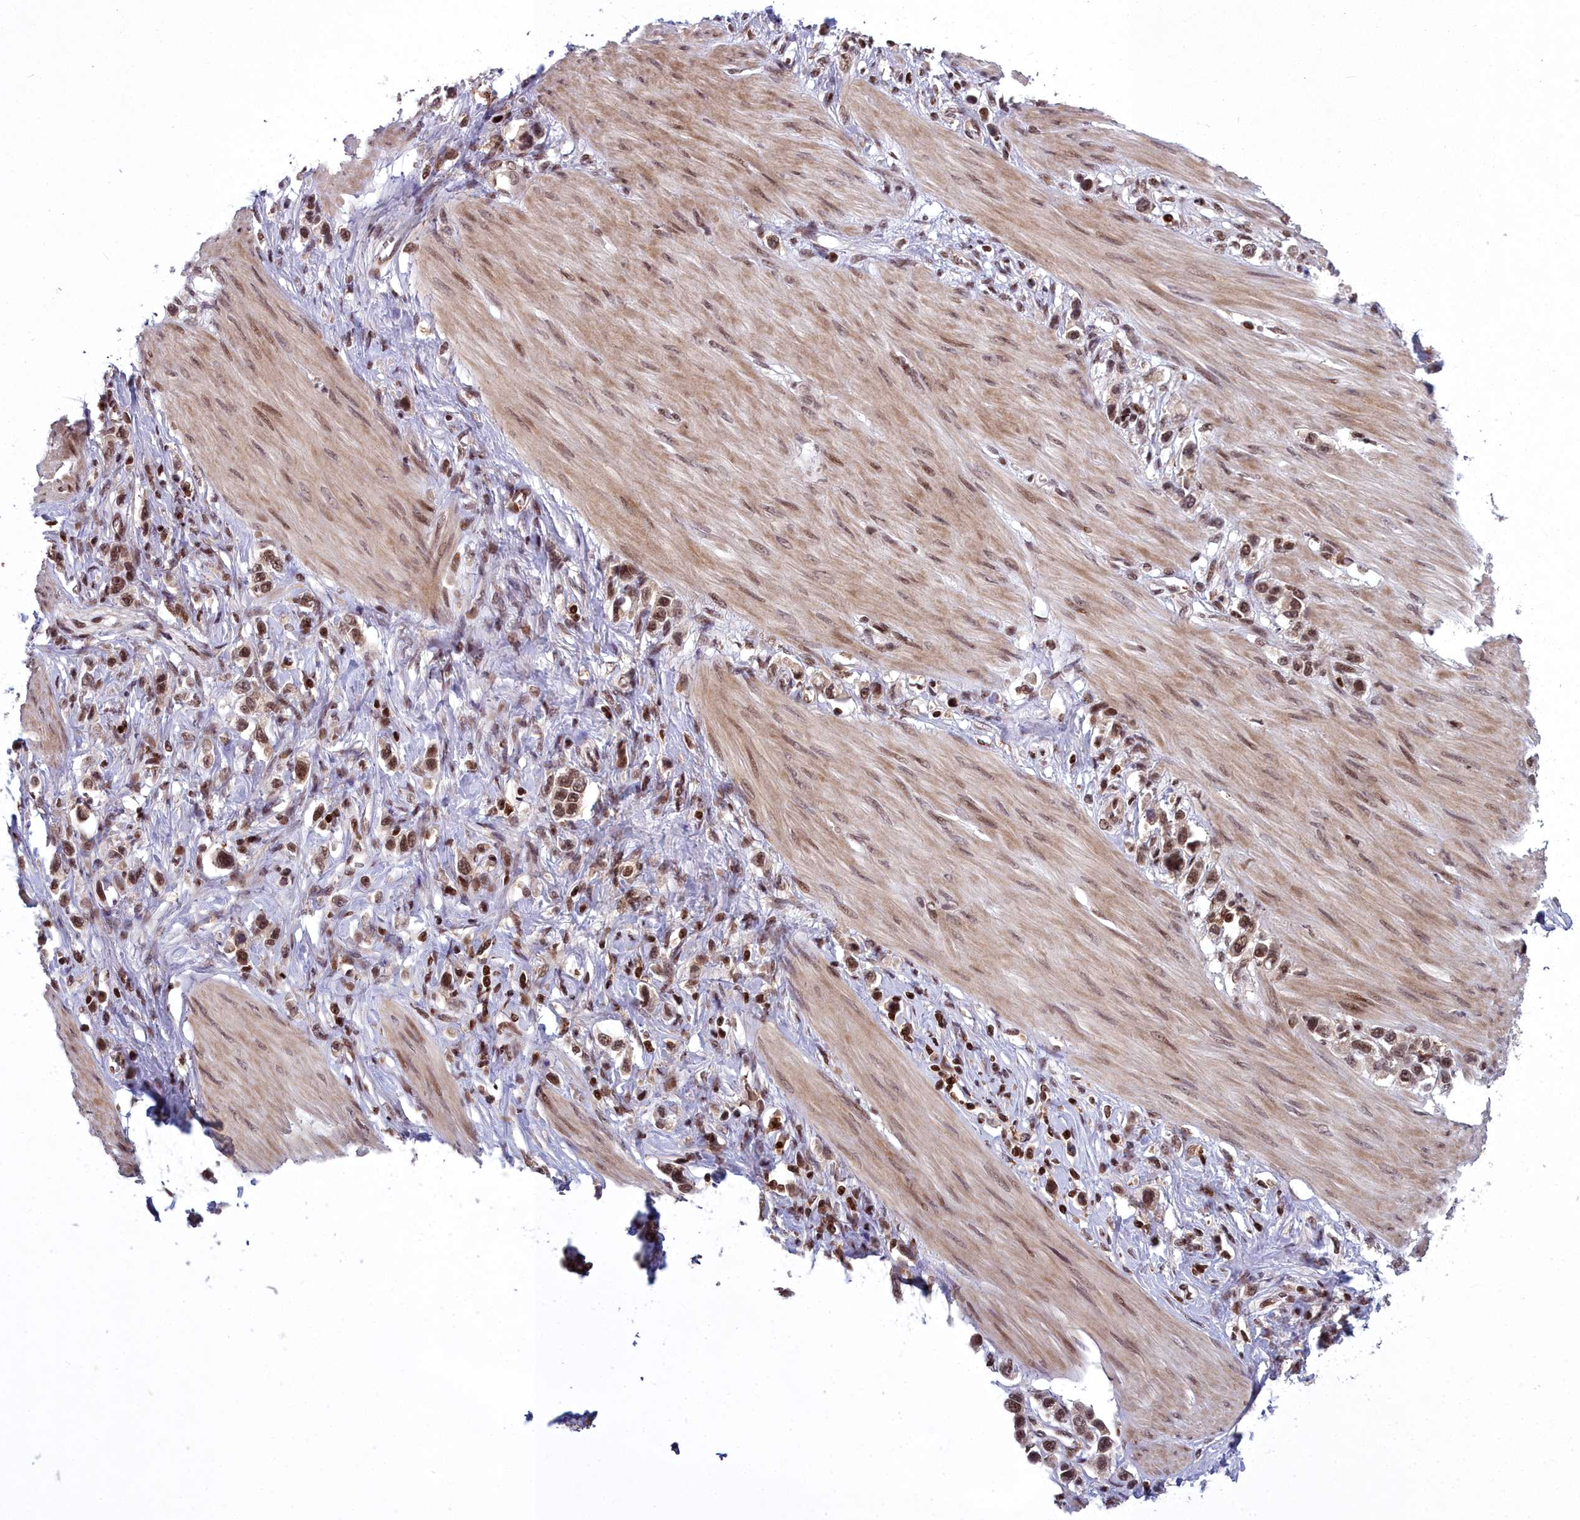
{"staining": {"intensity": "moderate", "quantity": ">75%", "location": "nuclear"}, "tissue": "stomach cancer", "cell_type": "Tumor cells", "image_type": "cancer", "snomed": [{"axis": "morphology", "description": "Adenocarcinoma, NOS"}, {"axis": "topography", "description": "Stomach"}], "caption": "Adenocarcinoma (stomach) stained with immunohistochemistry displays moderate nuclear positivity in approximately >75% of tumor cells. Nuclei are stained in blue.", "gene": "GMEB1", "patient": {"sex": "female", "age": 65}}